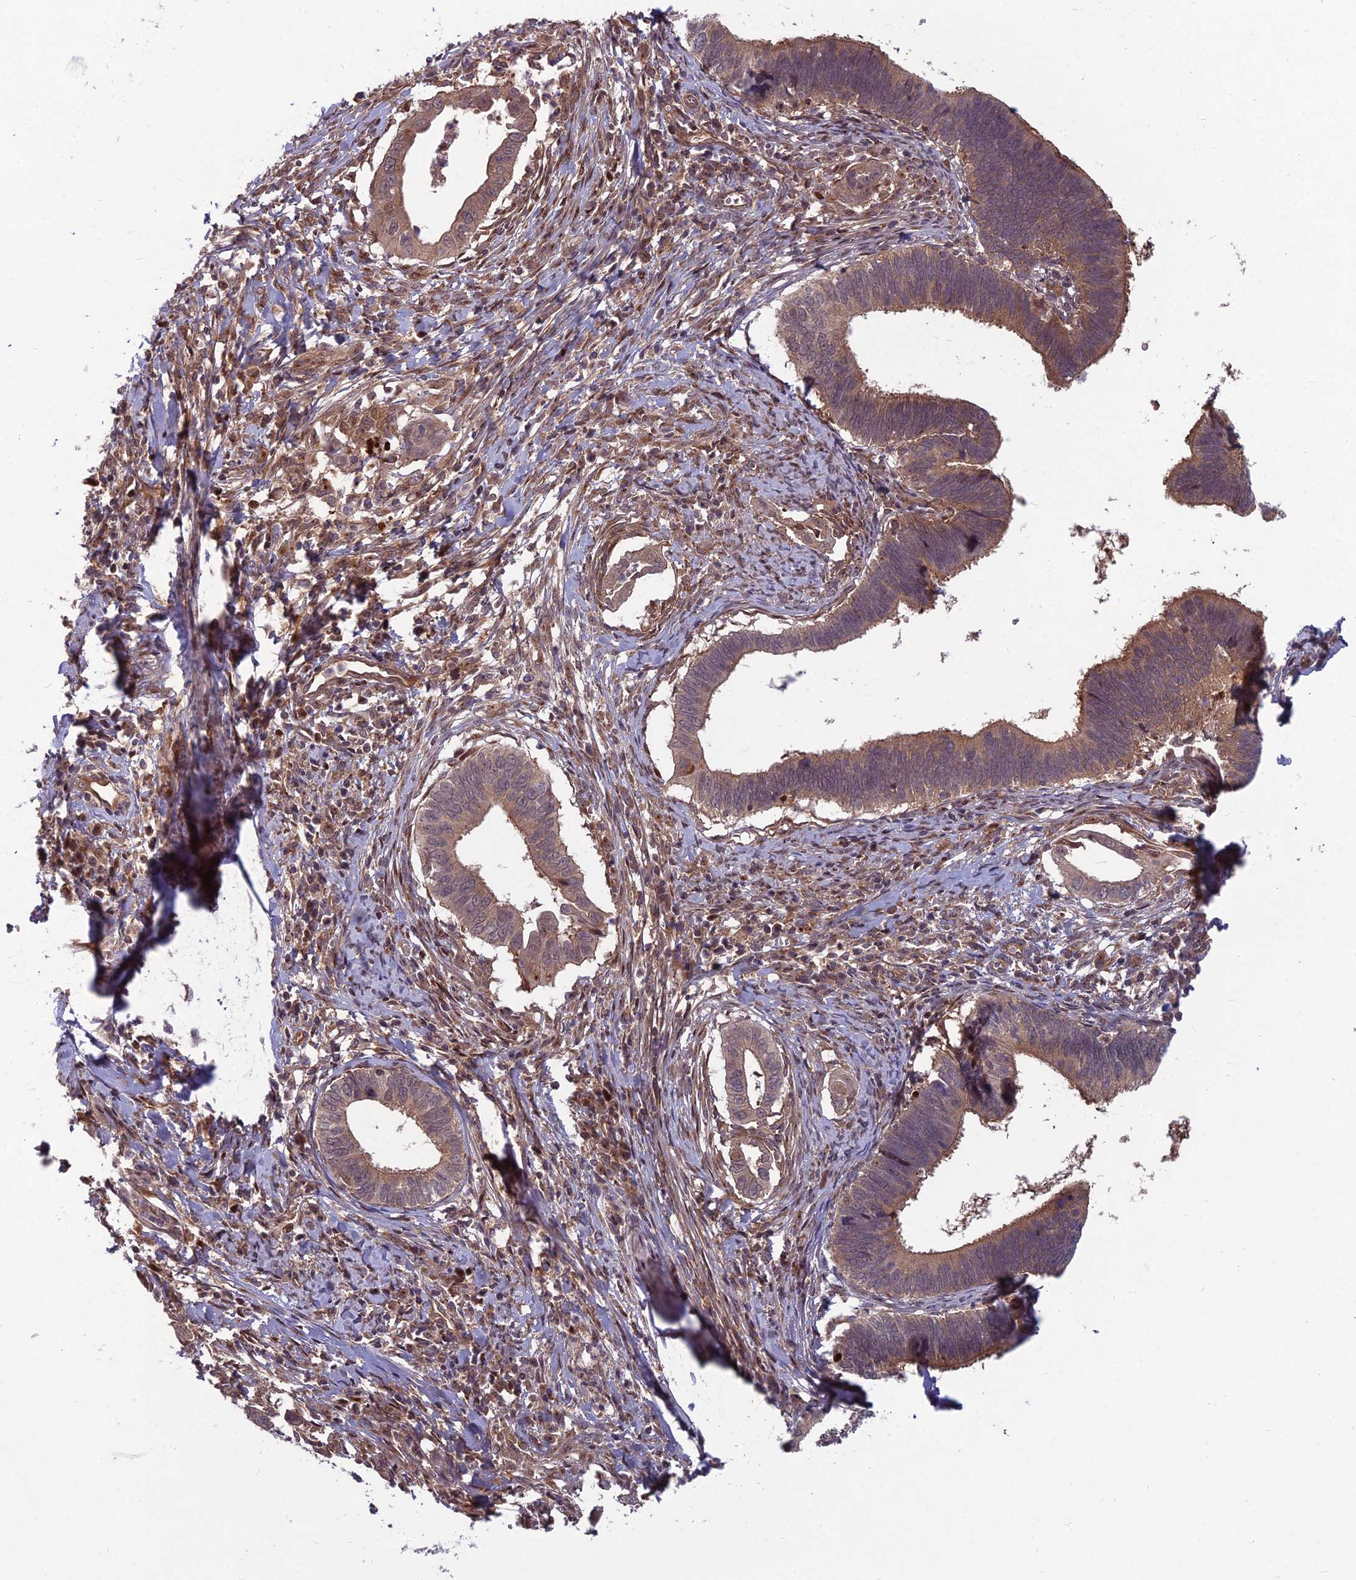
{"staining": {"intensity": "weak", "quantity": "25%-75%", "location": "cytoplasmic/membranous"}, "tissue": "cervical cancer", "cell_type": "Tumor cells", "image_type": "cancer", "snomed": [{"axis": "morphology", "description": "Adenocarcinoma, NOS"}, {"axis": "topography", "description": "Cervix"}], "caption": "This photomicrograph shows IHC staining of cervical cancer, with low weak cytoplasmic/membranous staining in approximately 25%-75% of tumor cells.", "gene": "MFSD8", "patient": {"sex": "female", "age": 42}}